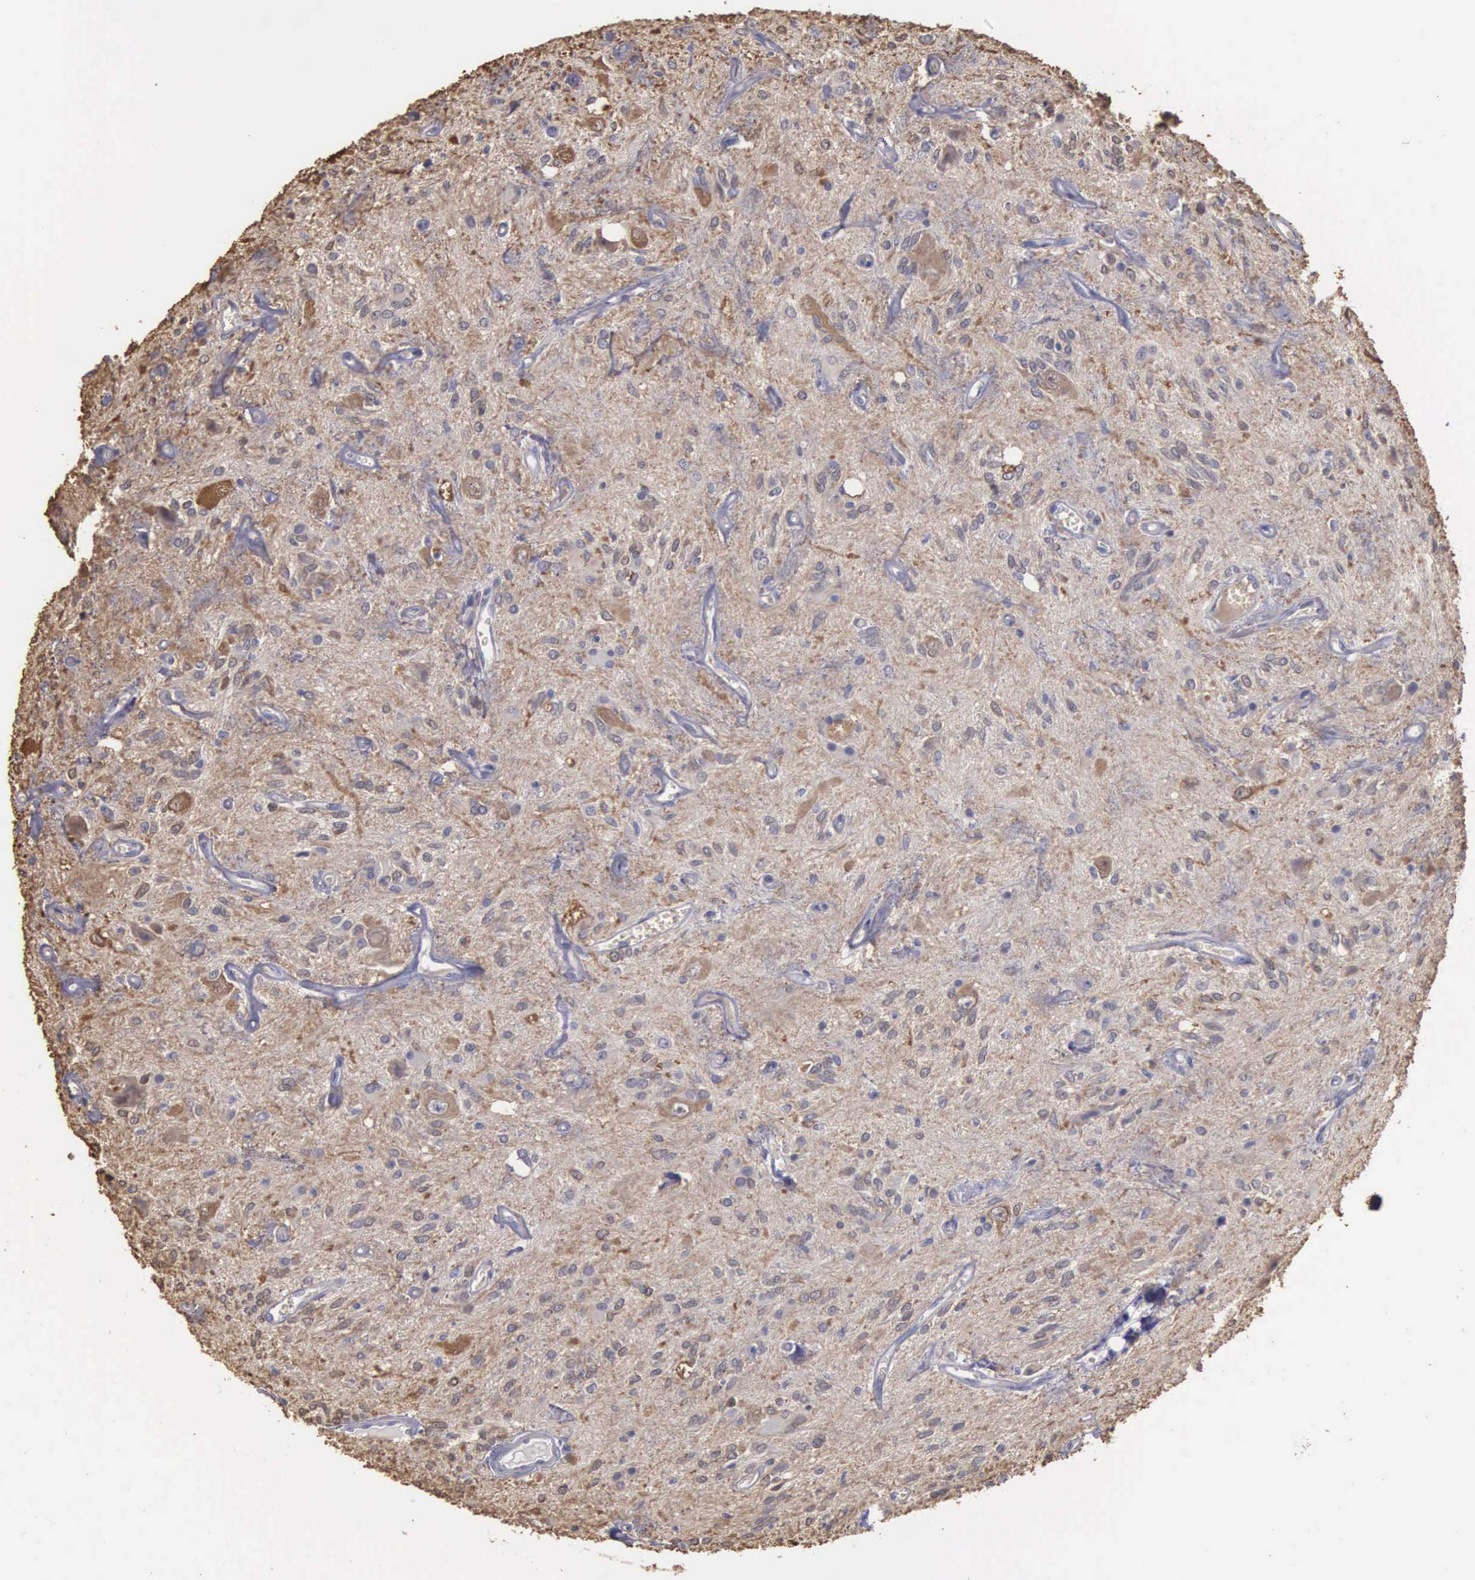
{"staining": {"intensity": "weak", "quantity": ">75%", "location": "cytoplasmic/membranous"}, "tissue": "glioma", "cell_type": "Tumor cells", "image_type": "cancer", "snomed": [{"axis": "morphology", "description": "Glioma, malignant, Low grade"}, {"axis": "topography", "description": "Brain"}], "caption": "Immunohistochemistry histopathology image of neoplastic tissue: glioma stained using immunohistochemistry (IHC) exhibits low levels of weak protein expression localized specifically in the cytoplasmic/membranous of tumor cells, appearing as a cytoplasmic/membranous brown color.", "gene": "ENO3", "patient": {"sex": "female", "age": 15}}